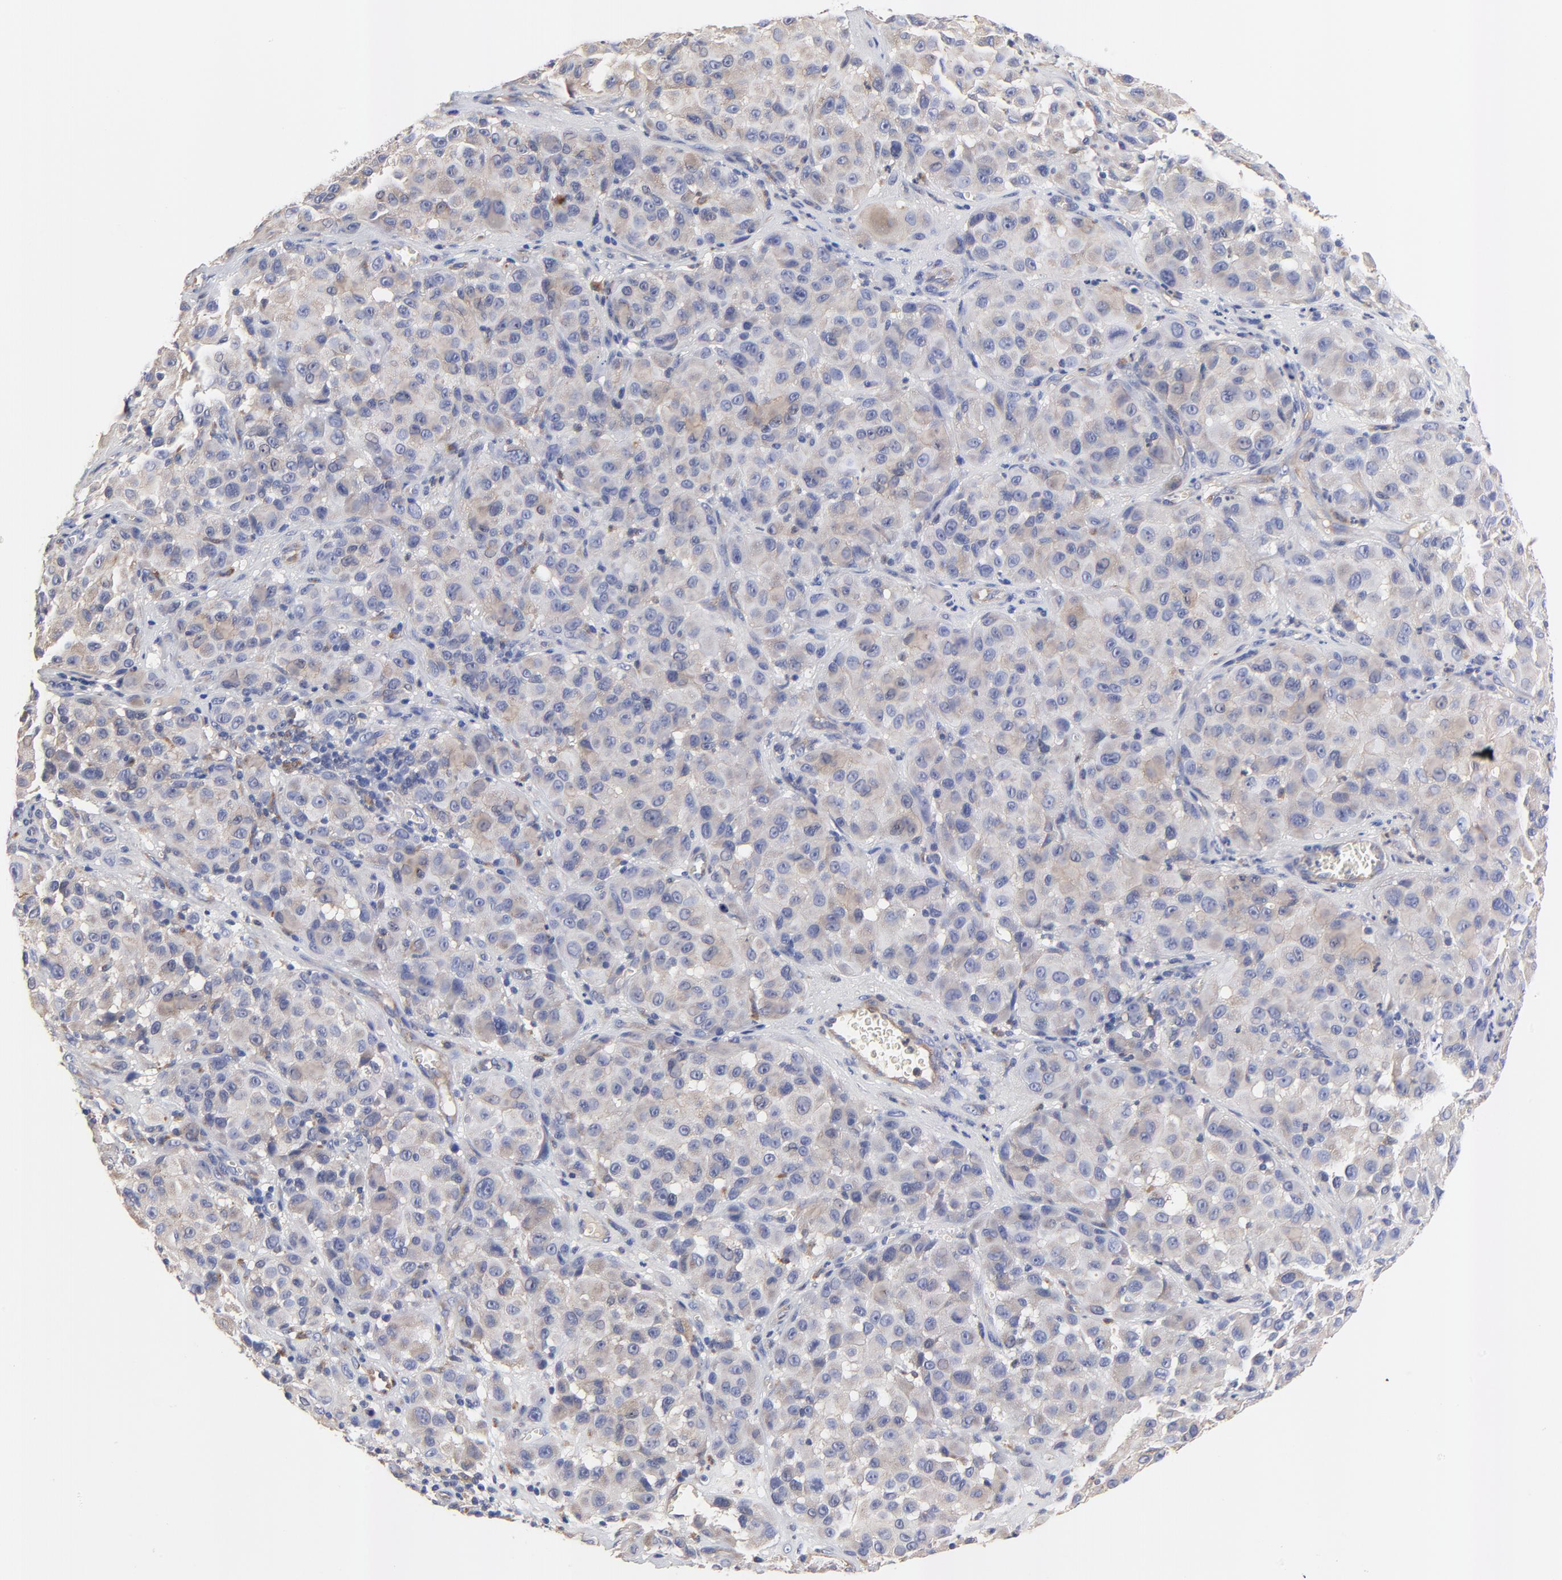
{"staining": {"intensity": "weak", "quantity": ">75%", "location": "cytoplasmic/membranous"}, "tissue": "melanoma", "cell_type": "Tumor cells", "image_type": "cancer", "snomed": [{"axis": "morphology", "description": "Malignant melanoma, NOS"}, {"axis": "topography", "description": "Skin"}], "caption": "An image of malignant melanoma stained for a protein demonstrates weak cytoplasmic/membranous brown staining in tumor cells.", "gene": "FBXL2", "patient": {"sex": "female", "age": 21}}